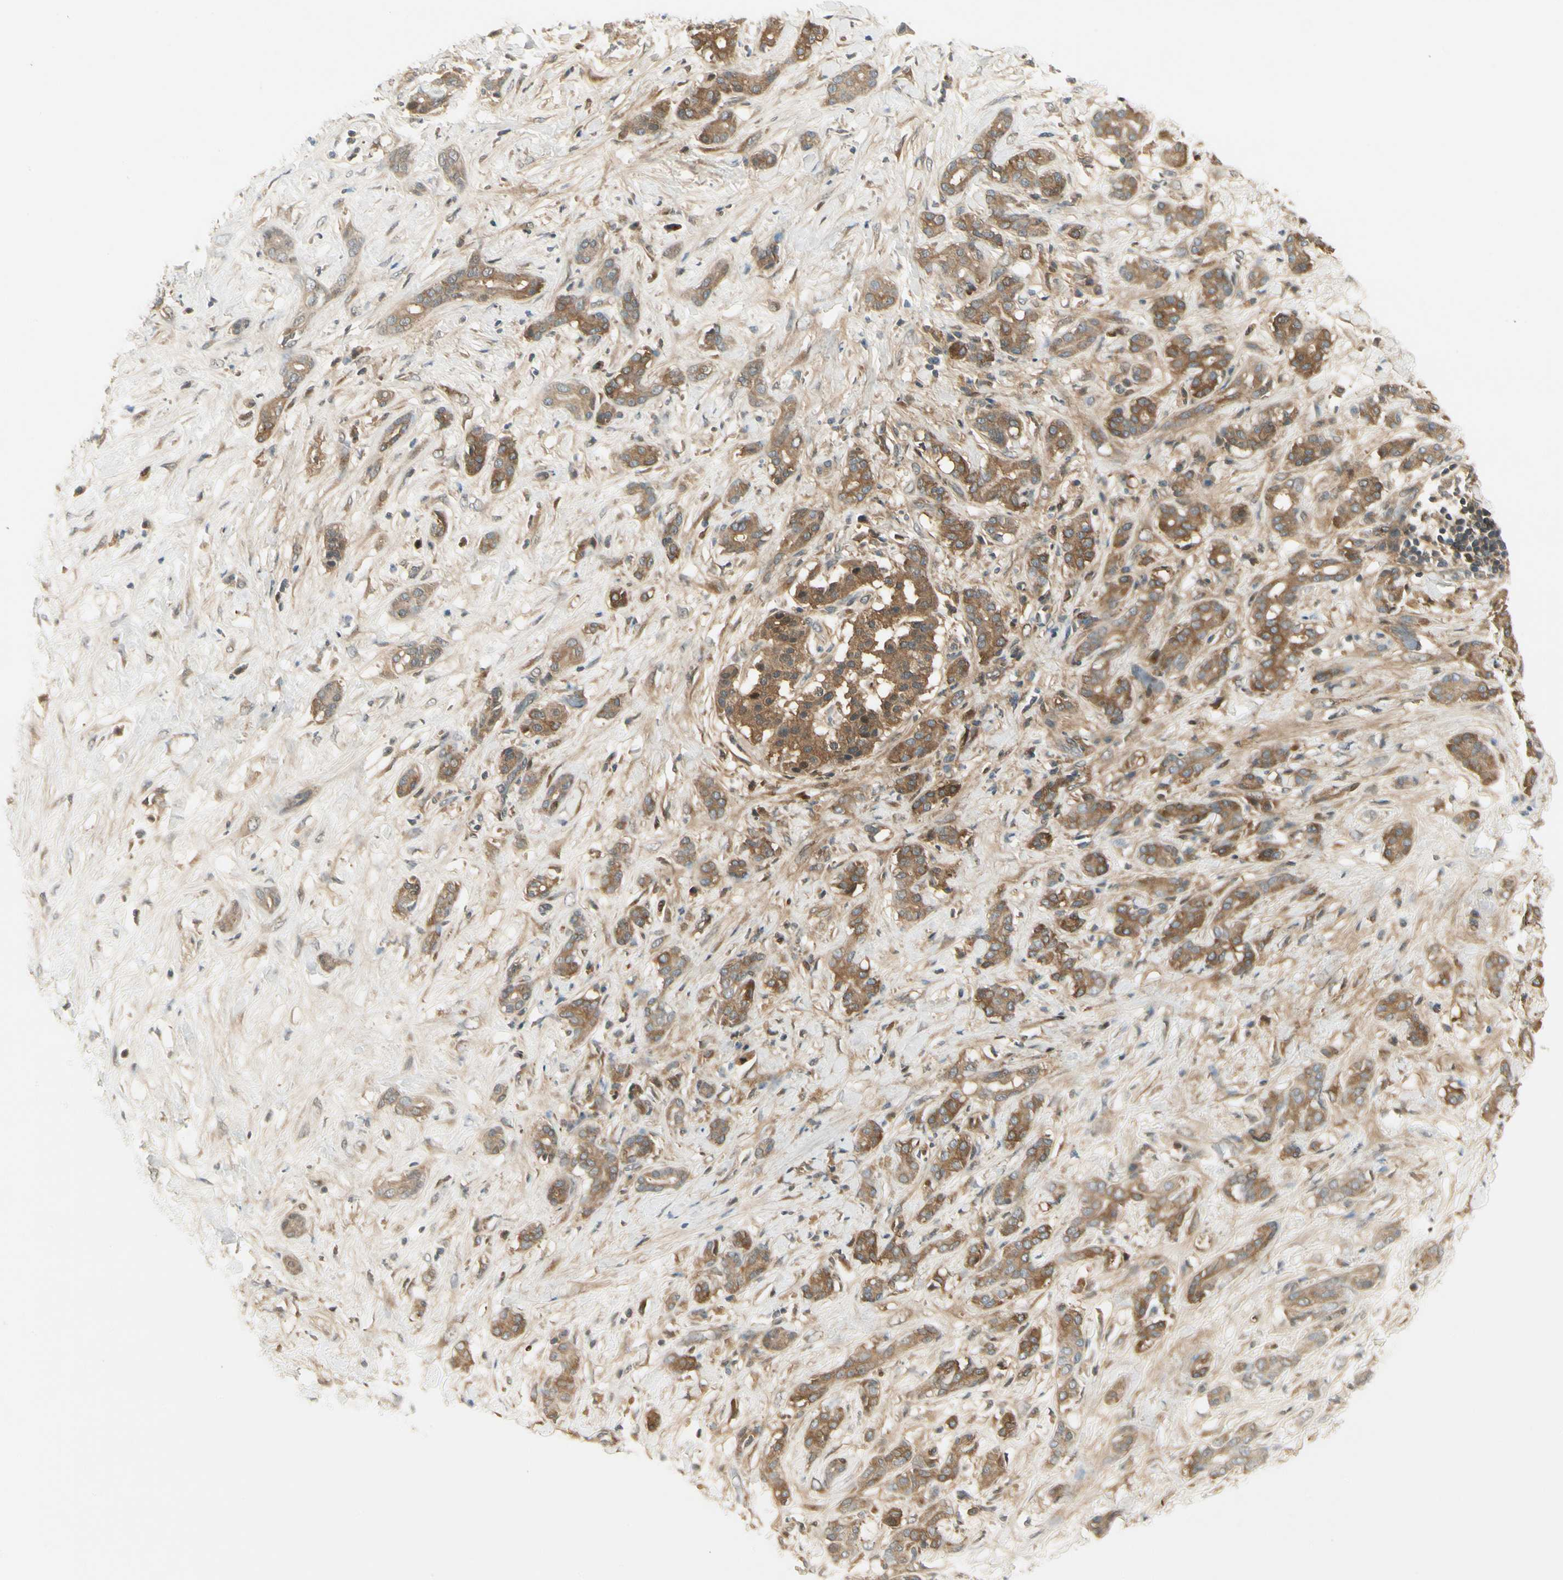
{"staining": {"intensity": "moderate", "quantity": ">75%", "location": "cytoplasmic/membranous"}, "tissue": "pancreatic cancer", "cell_type": "Tumor cells", "image_type": "cancer", "snomed": [{"axis": "morphology", "description": "Adenocarcinoma, NOS"}, {"axis": "topography", "description": "Pancreas"}], "caption": "Adenocarcinoma (pancreatic) stained with IHC shows moderate cytoplasmic/membranous positivity in approximately >75% of tumor cells. (brown staining indicates protein expression, while blue staining denotes nuclei).", "gene": "EPHB3", "patient": {"sex": "male", "age": 41}}